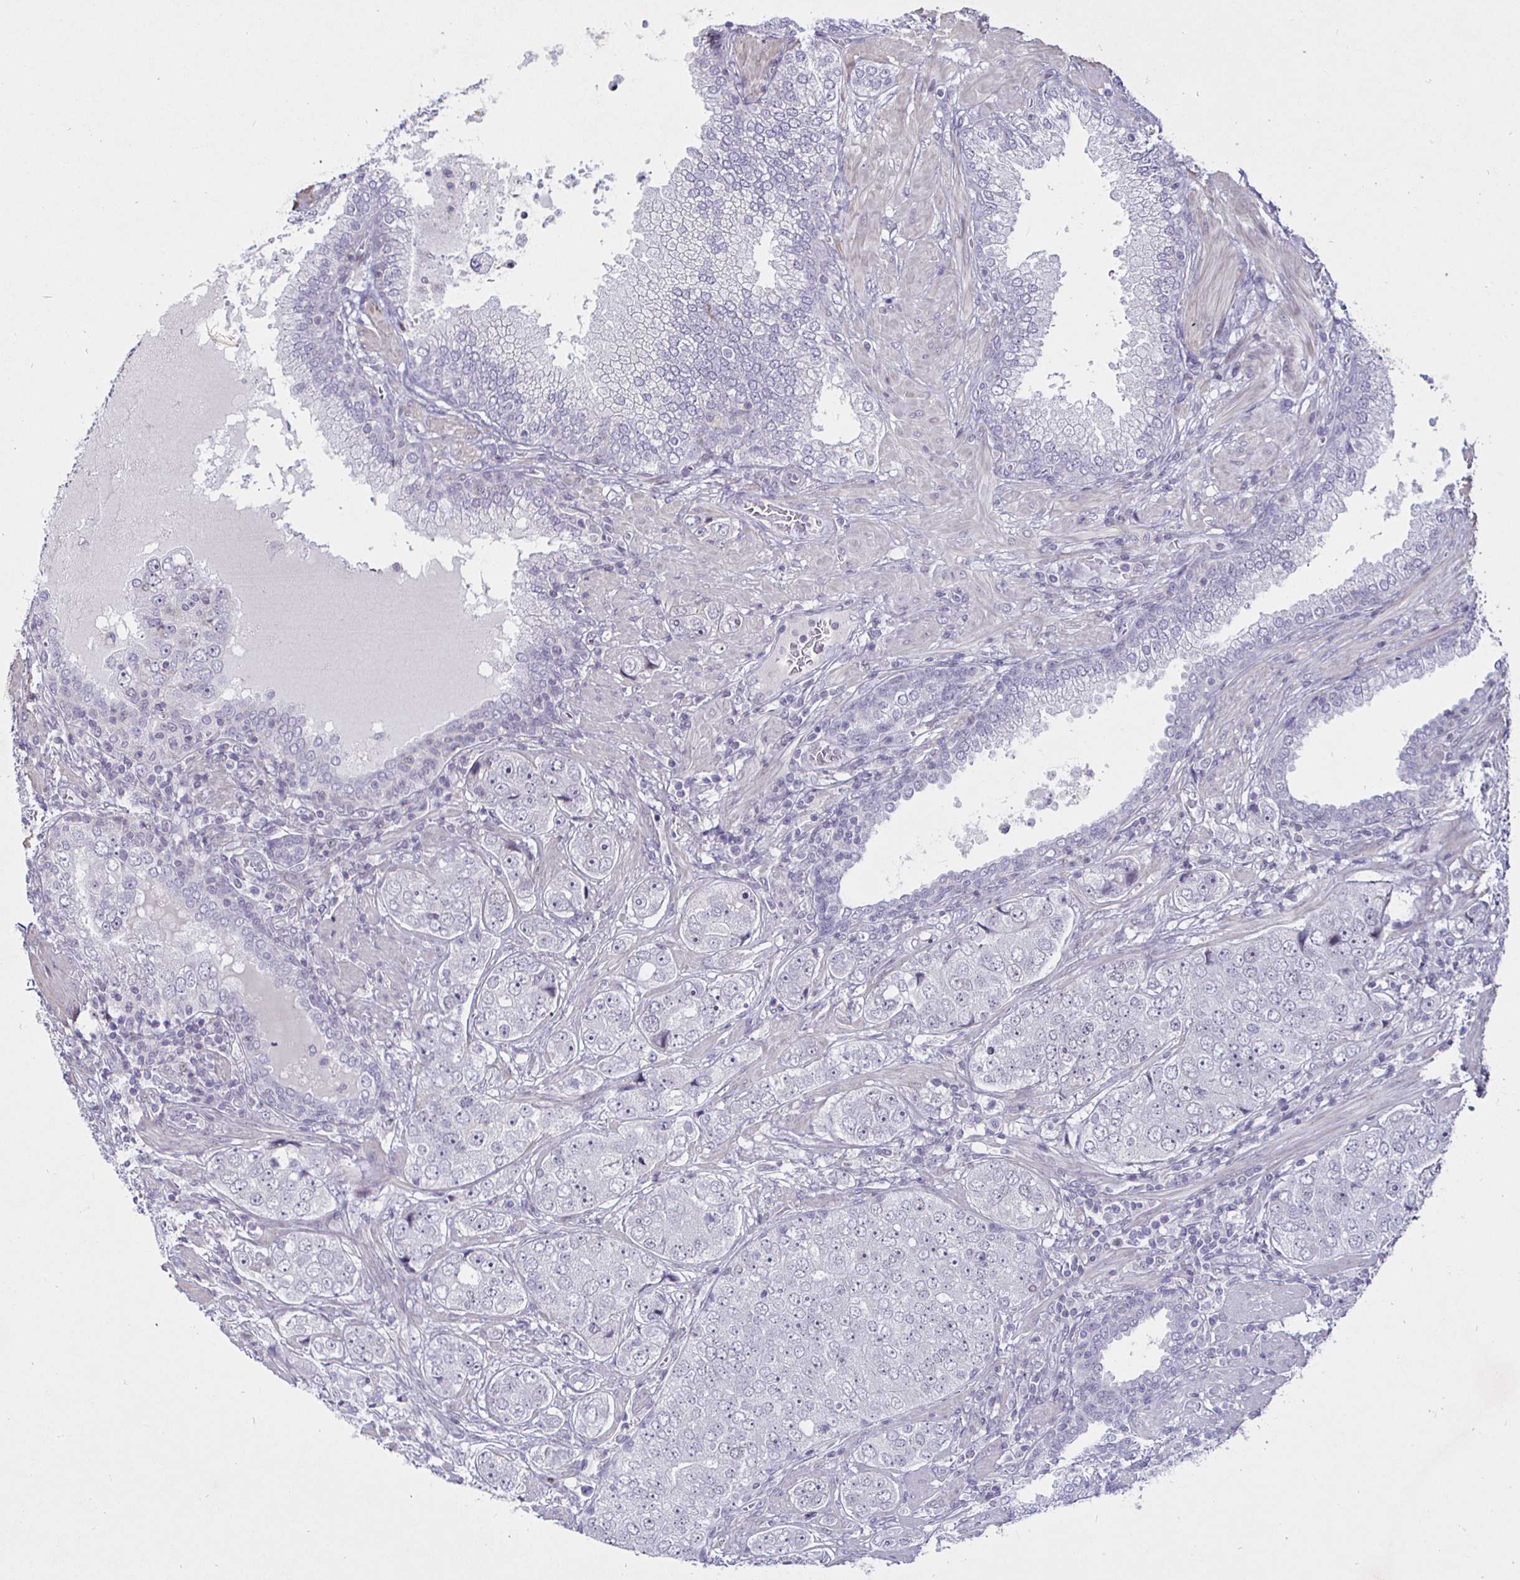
{"staining": {"intensity": "negative", "quantity": "none", "location": "none"}, "tissue": "prostate cancer", "cell_type": "Tumor cells", "image_type": "cancer", "snomed": [{"axis": "morphology", "description": "Adenocarcinoma, High grade"}, {"axis": "topography", "description": "Prostate"}], "caption": "DAB (3,3'-diaminobenzidine) immunohistochemical staining of human prostate cancer (high-grade adenocarcinoma) reveals no significant positivity in tumor cells. (Brightfield microscopy of DAB immunohistochemistry at high magnification).", "gene": "MLH1", "patient": {"sex": "male", "age": 60}}